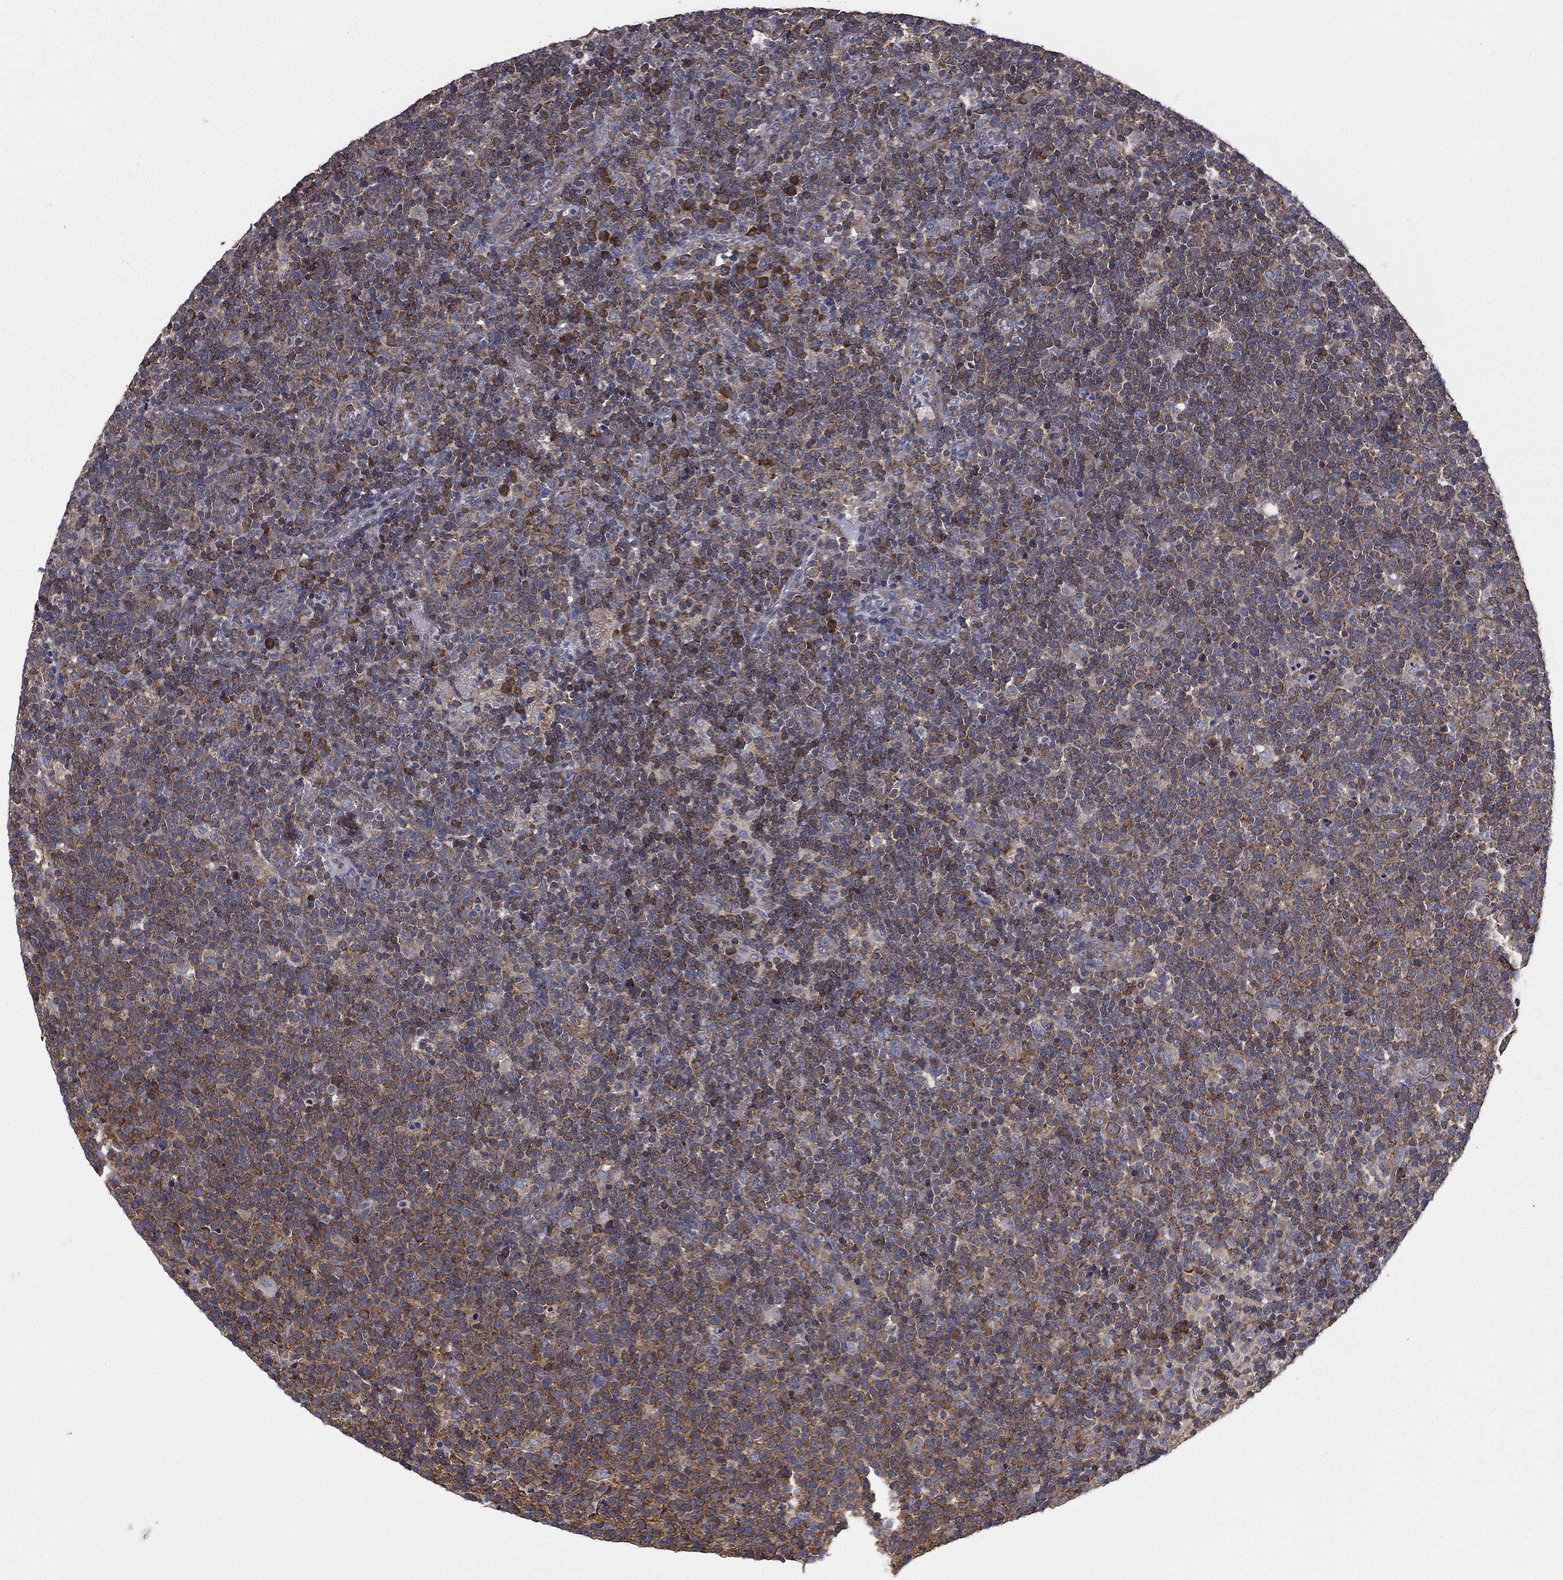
{"staining": {"intensity": "moderate", "quantity": "25%-75%", "location": "cytoplasmic/membranous"}, "tissue": "lymphoma", "cell_type": "Tumor cells", "image_type": "cancer", "snomed": [{"axis": "morphology", "description": "Malignant lymphoma, non-Hodgkin's type, High grade"}, {"axis": "topography", "description": "Lymph node"}], "caption": "This is an image of IHC staining of malignant lymphoma, non-Hodgkin's type (high-grade), which shows moderate expression in the cytoplasmic/membranous of tumor cells.", "gene": "FARSA", "patient": {"sex": "male", "age": 61}}